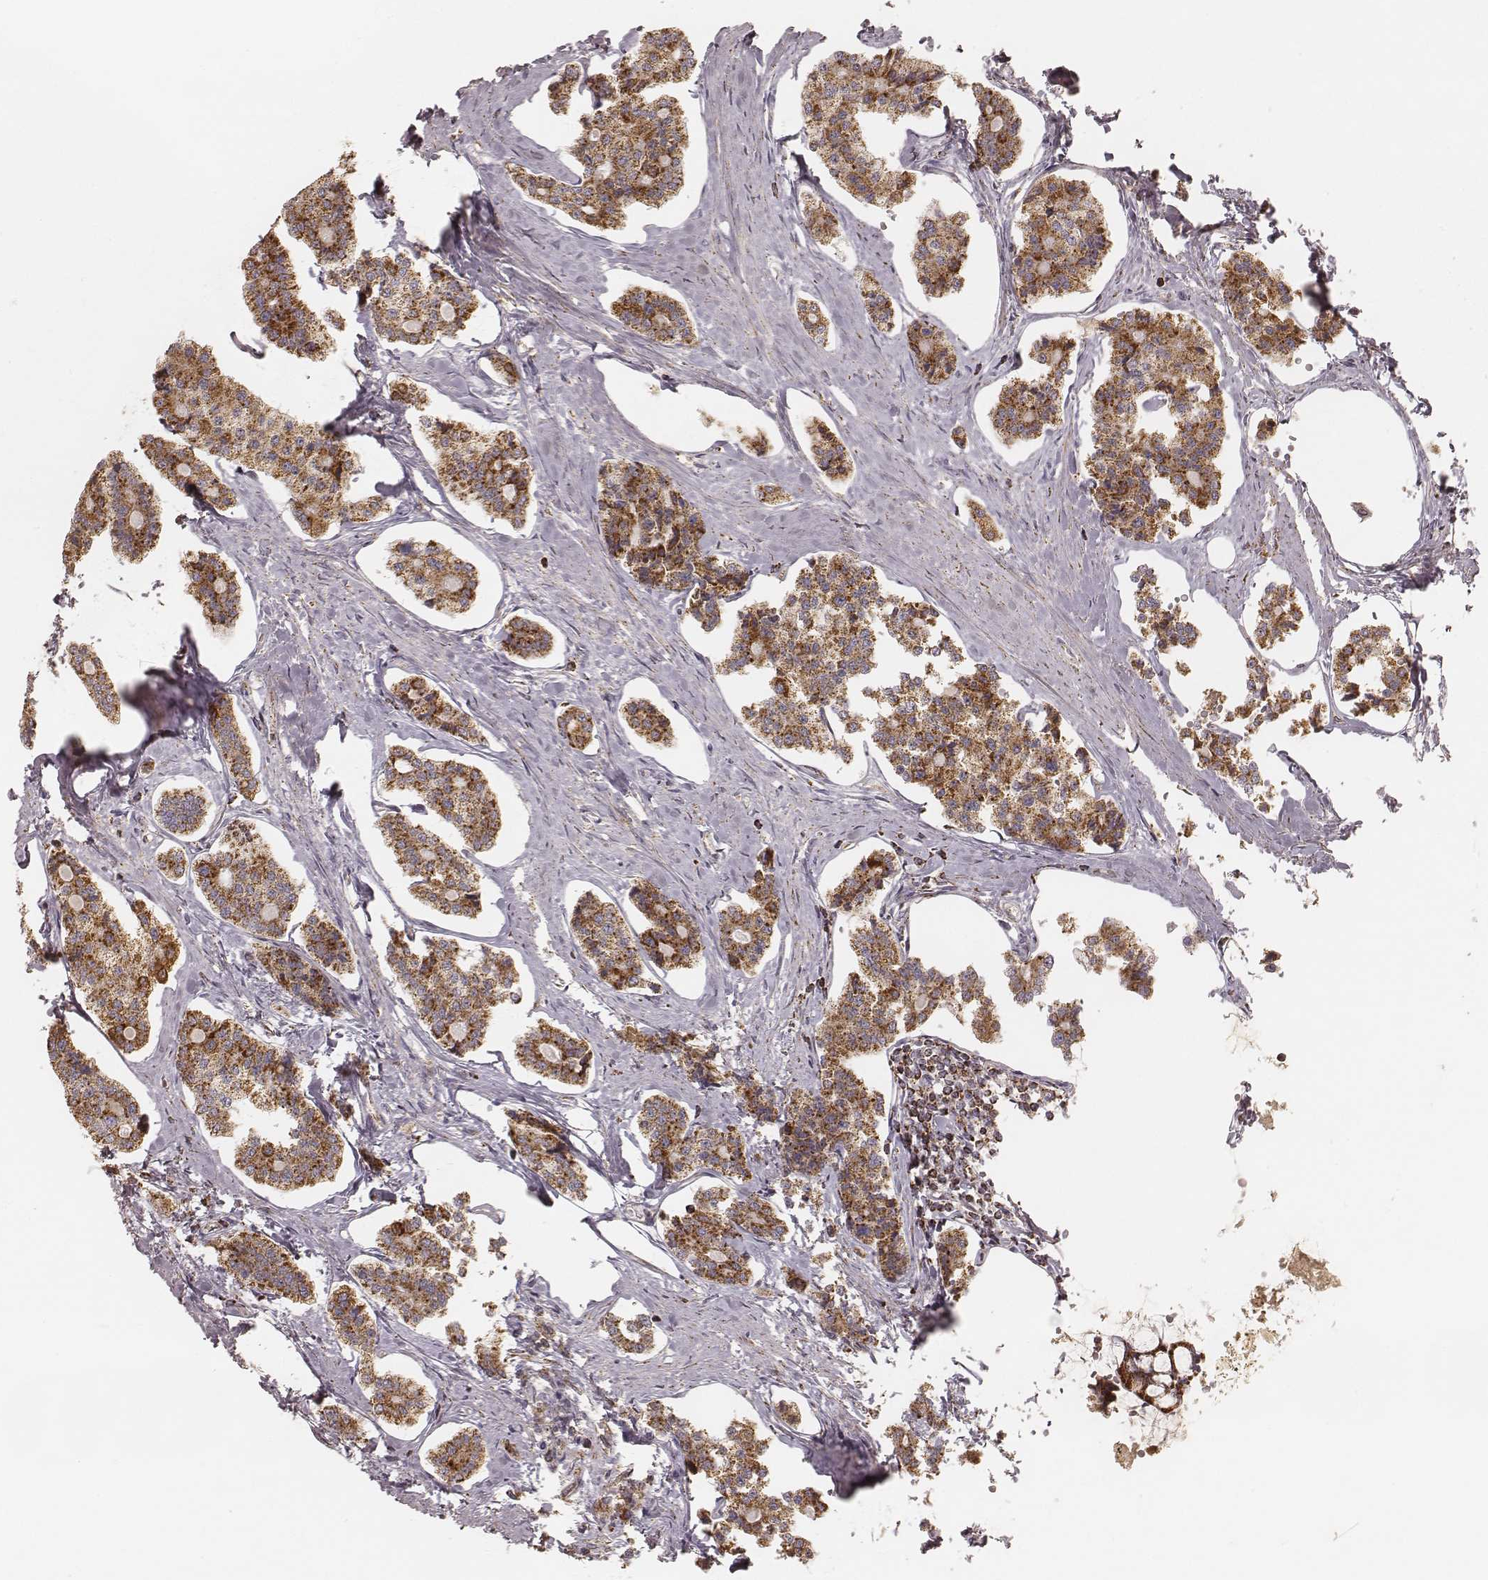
{"staining": {"intensity": "strong", "quantity": ">75%", "location": "cytoplasmic/membranous"}, "tissue": "carcinoid", "cell_type": "Tumor cells", "image_type": "cancer", "snomed": [{"axis": "morphology", "description": "Carcinoid, malignant, NOS"}, {"axis": "topography", "description": "Small intestine"}], "caption": "A brown stain labels strong cytoplasmic/membranous expression of a protein in carcinoid tumor cells. The staining was performed using DAB (3,3'-diaminobenzidine), with brown indicating positive protein expression. Nuclei are stained blue with hematoxylin.", "gene": "CS", "patient": {"sex": "female", "age": 65}}